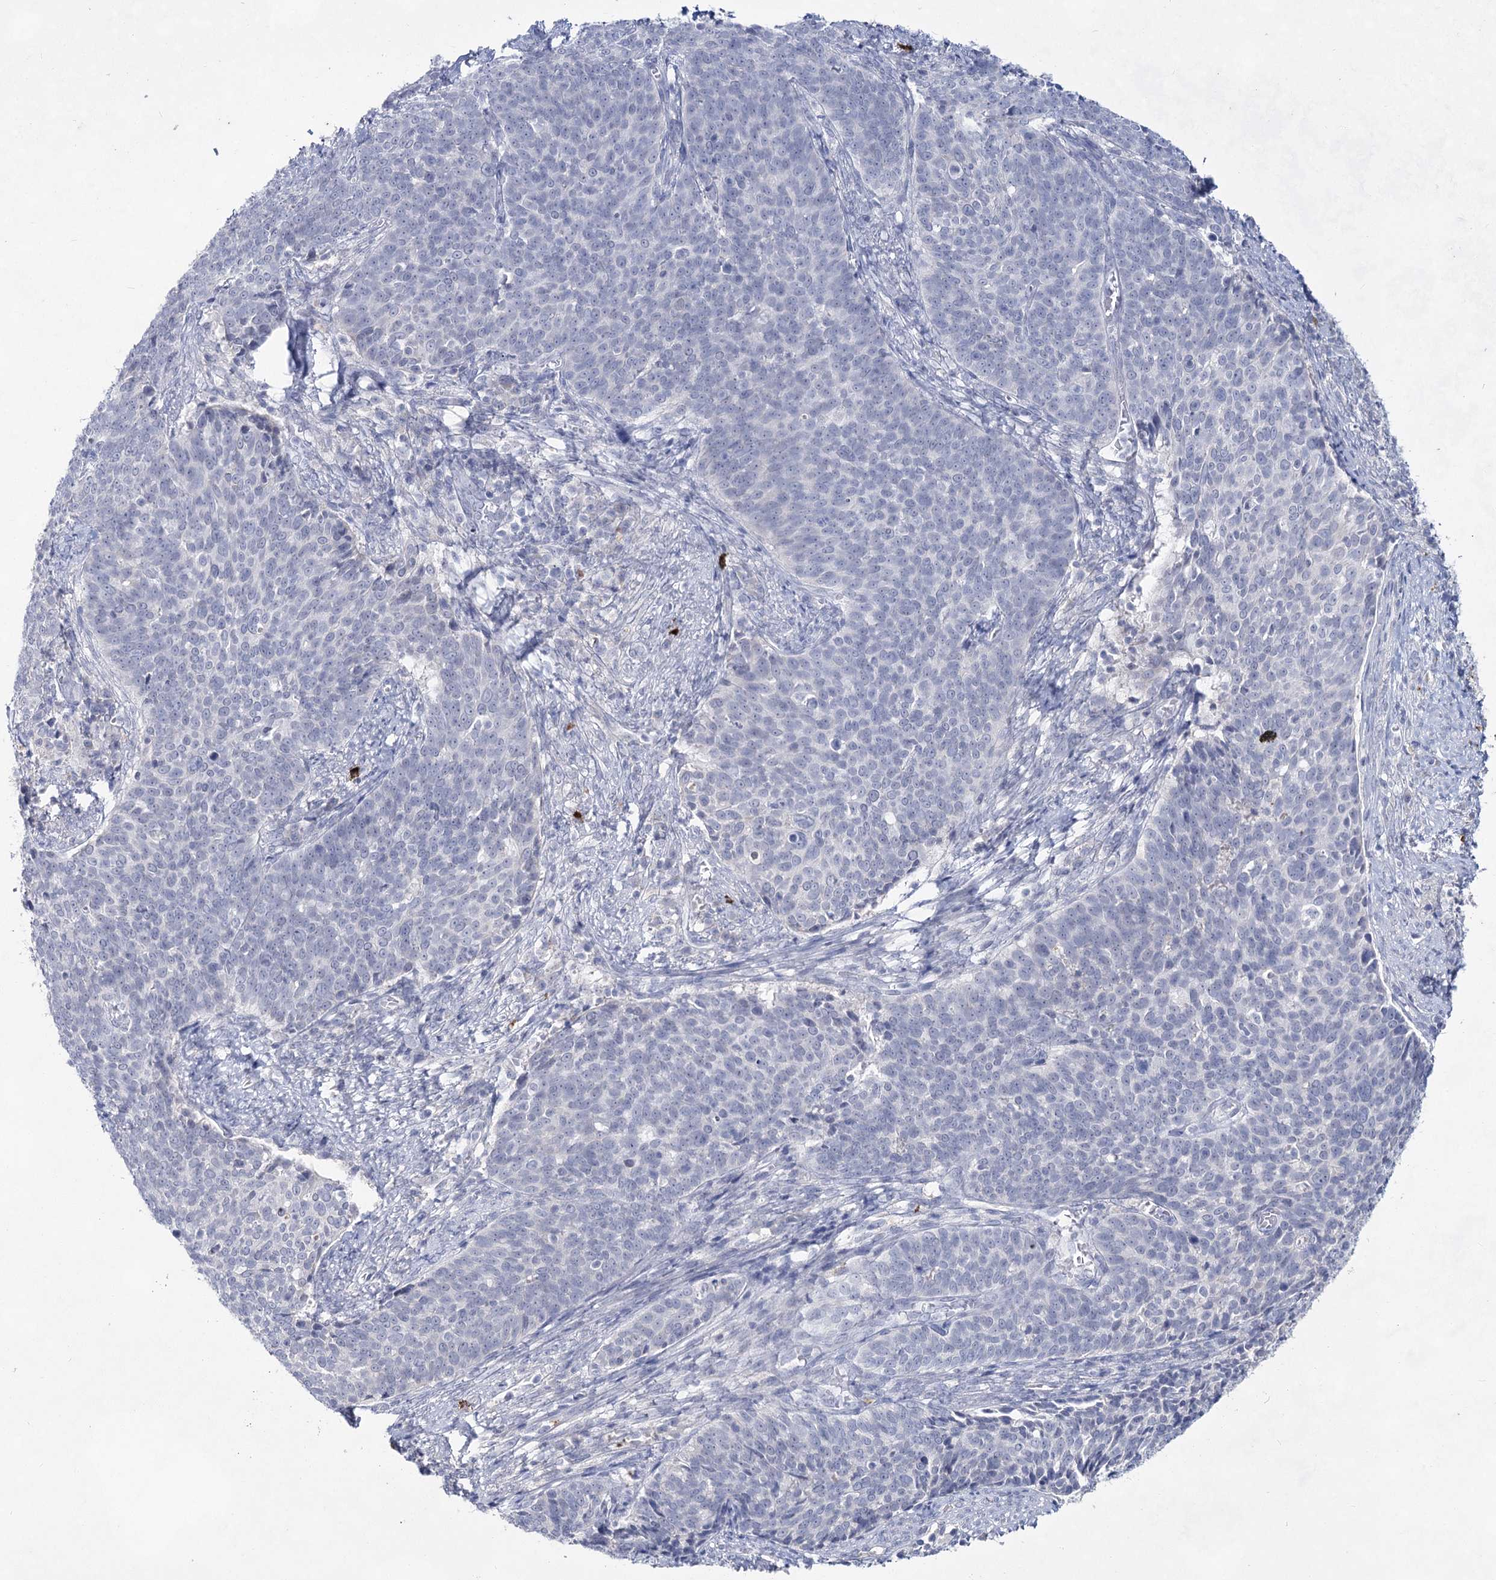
{"staining": {"intensity": "negative", "quantity": "none", "location": "none"}, "tissue": "cervical cancer", "cell_type": "Tumor cells", "image_type": "cancer", "snomed": [{"axis": "morphology", "description": "Squamous cell carcinoma, NOS"}, {"axis": "topography", "description": "Cervix"}], "caption": "Cervical squamous cell carcinoma was stained to show a protein in brown. There is no significant positivity in tumor cells. (DAB (3,3'-diaminobenzidine) IHC, high magnification).", "gene": "CCDC73", "patient": {"sex": "female", "age": 39}}